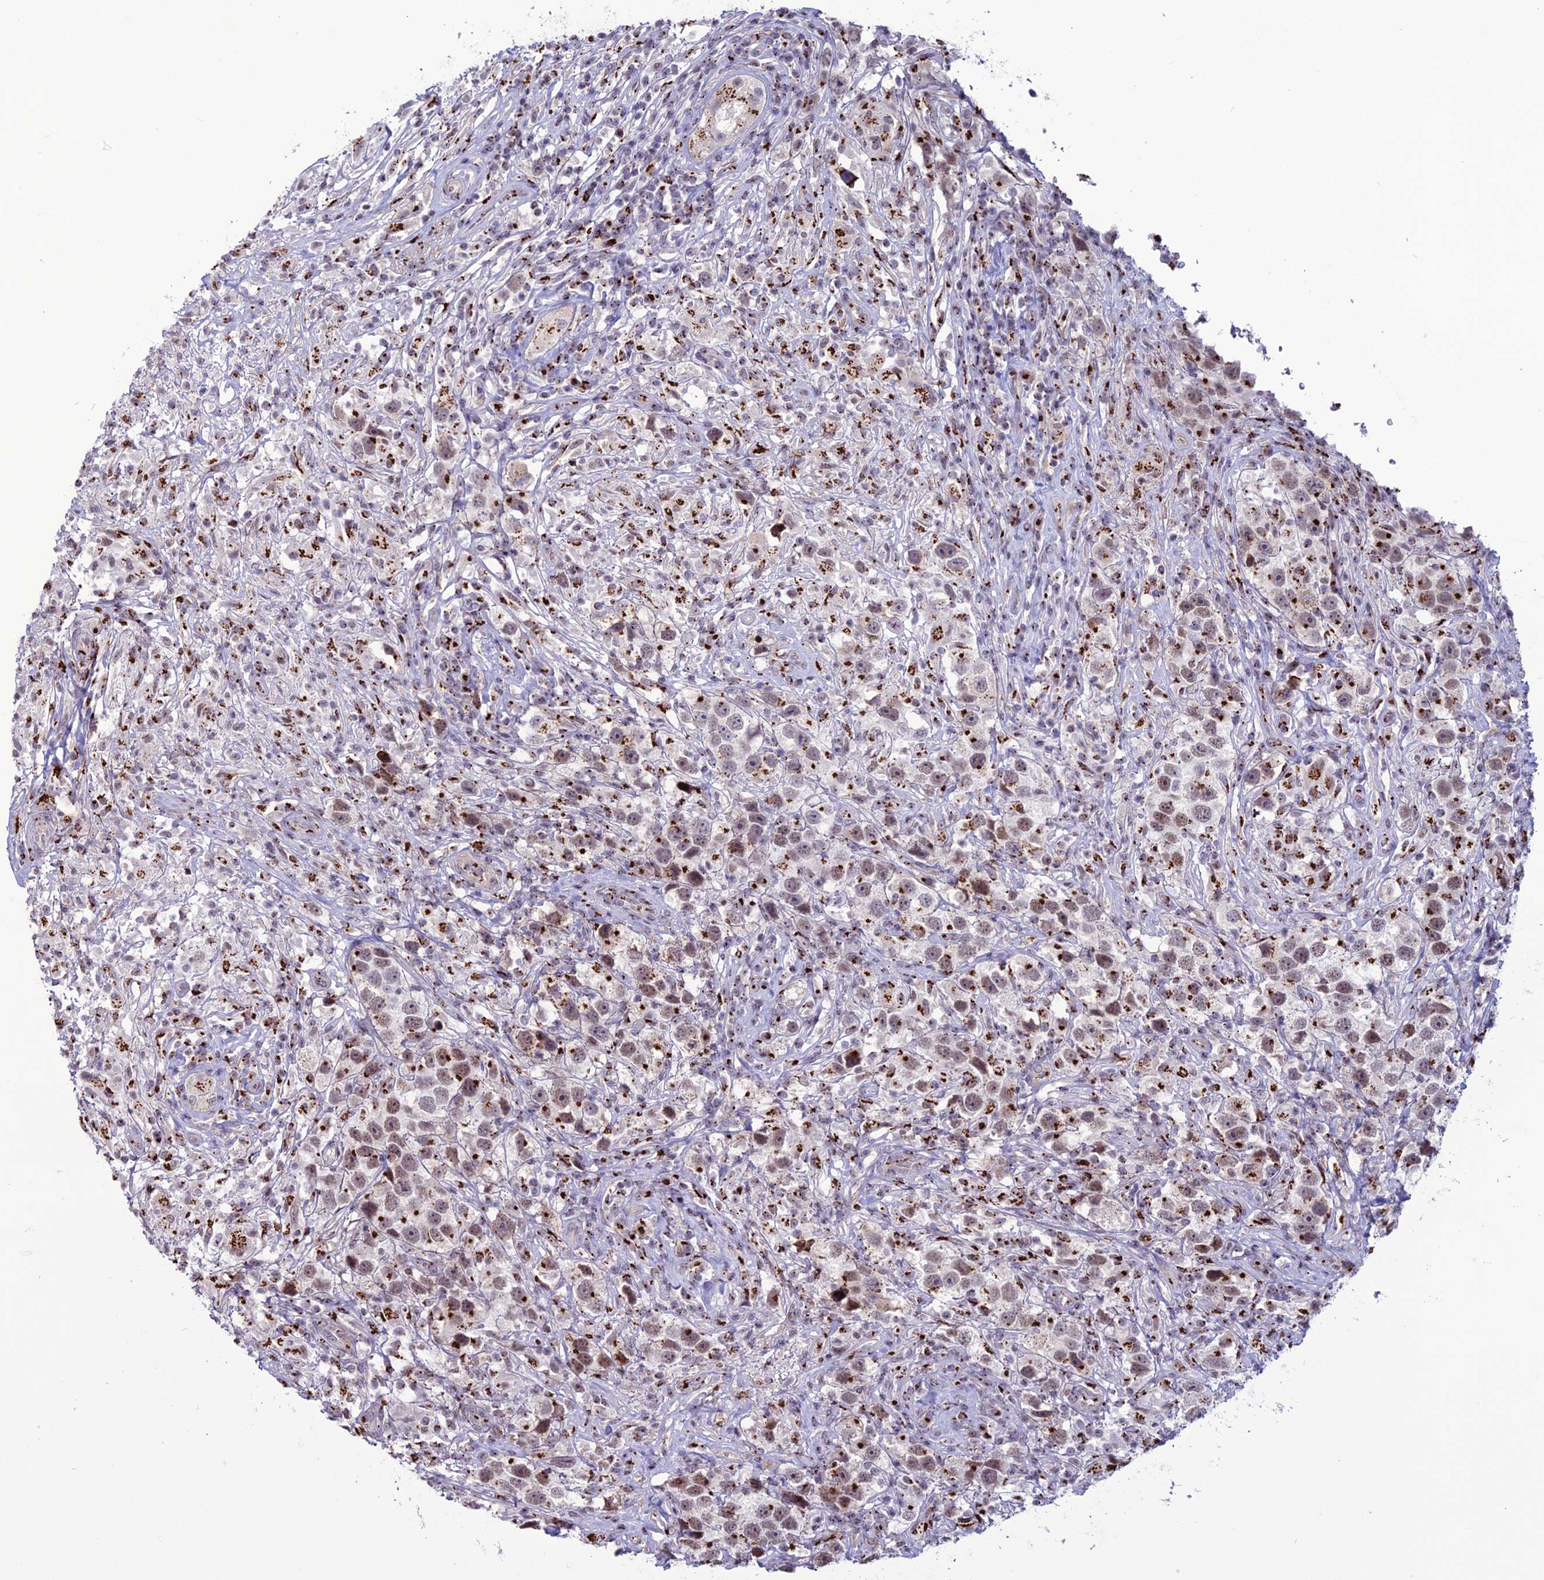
{"staining": {"intensity": "moderate", "quantity": "25%-75%", "location": "cytoplasmic/membranous,nuclear"}, "tissue": "testis cancer", "cell_type": "Tumor cells", "image_type": "cancer", "snomed": [{"axis": "morphology", "description": "Seminoma, NOS"}, {"axis": "topography", "description": "Testis"}], "caption": "Immunohistochemical staining of human seminoma (testis) reveals moderate cytoplasmic/membranous and nuclear protein staining in approximately 25%-75% of tumor cells.", "gene": "PLEKHA4", "patient": {"sex": "male", "age": 49}}